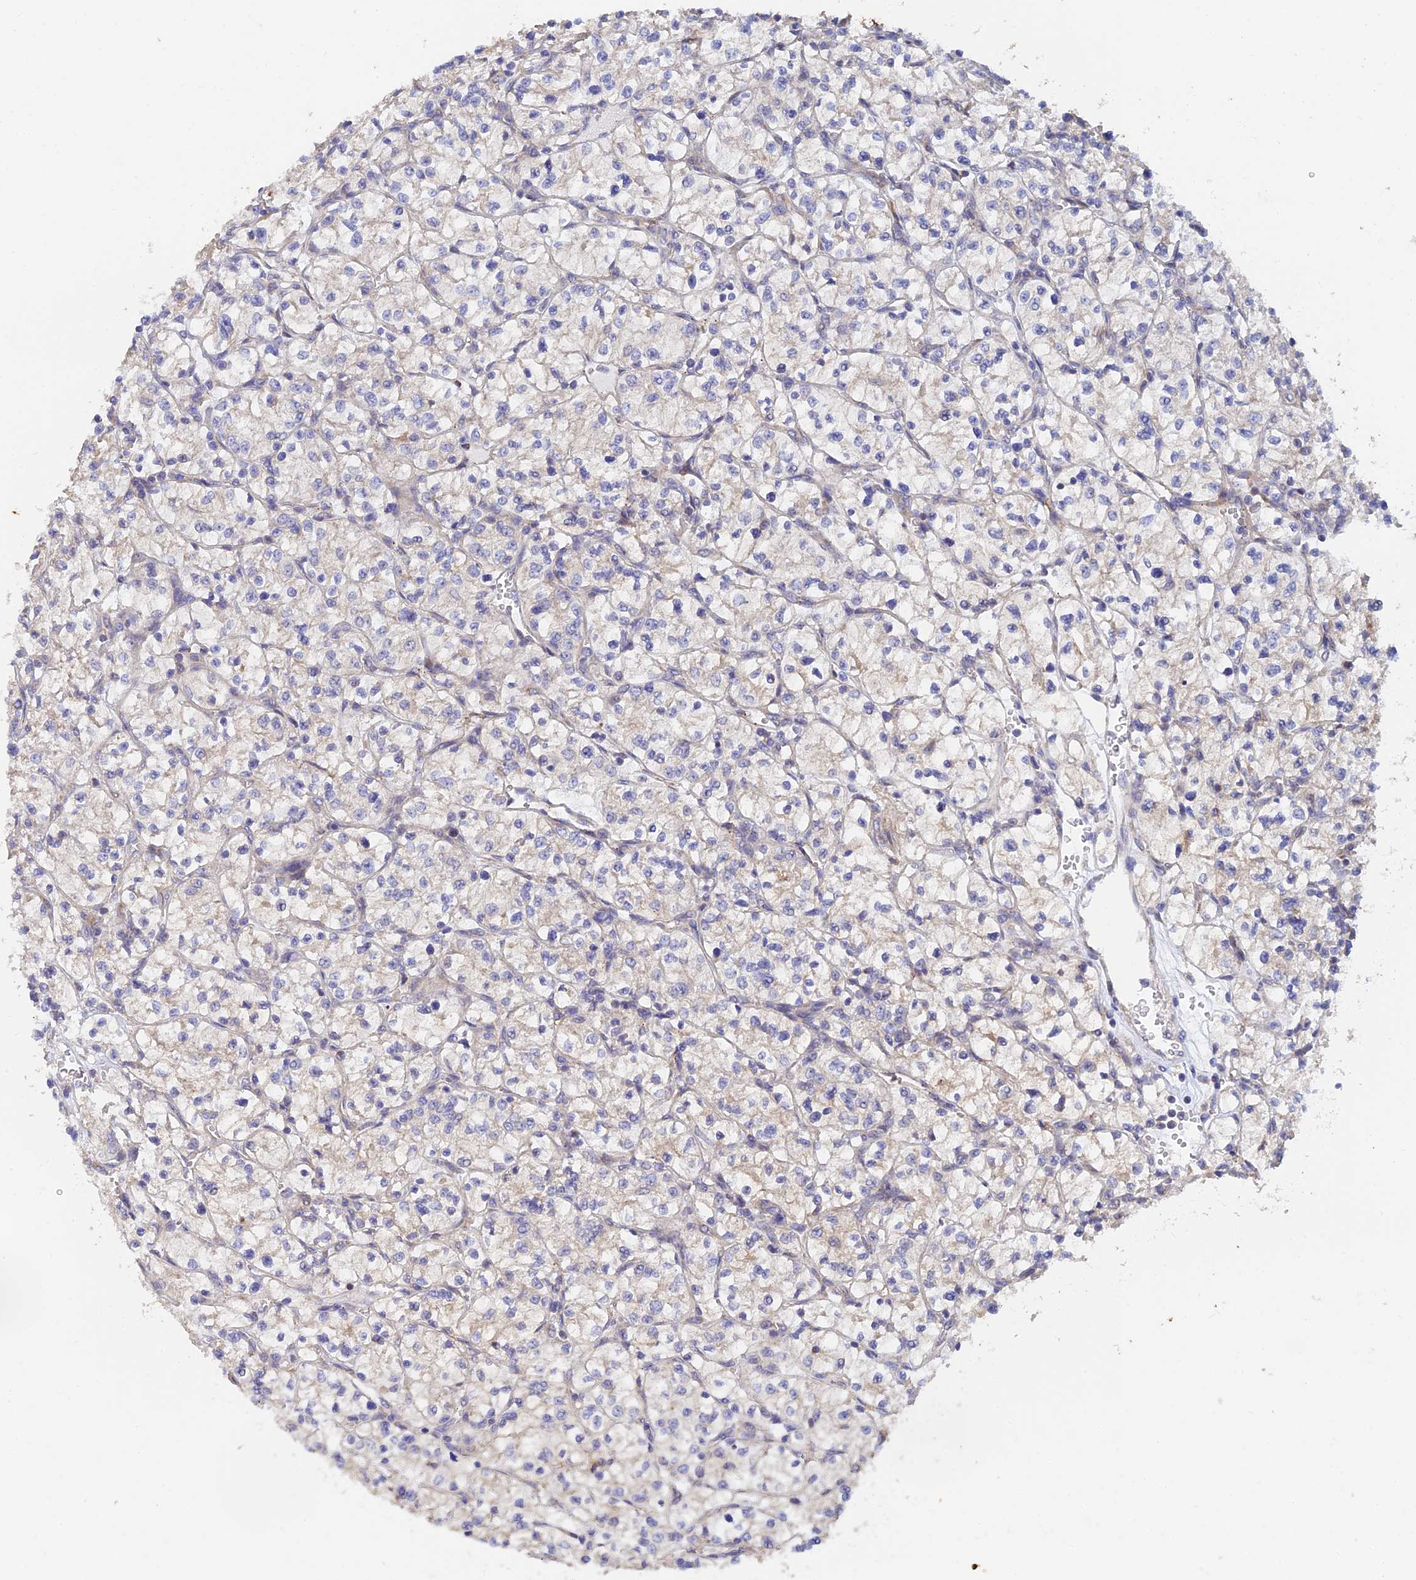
{"staining": {"intensity": "negative", "quantity": "none", "location": "none"}, "tissue": "renal cancer", "cell_type": "Tumor cells", "image_type": "cancer", "snomed": [{"axis": "morphology", "description": "Adenocarcinoma, NOS"}, {"axis": "topography", "description": "Kidney"}], "caption": "DAB (3,3'-diaminobenzidine) immunohistochemical staining of renal adenocarcinoma demonstrates no significant positivity in tumor cells. (DAB immunohistochemistry (IHC), high magnification).", "gene": "WBP11", "patient": {"sex": "female", "age": 64}}